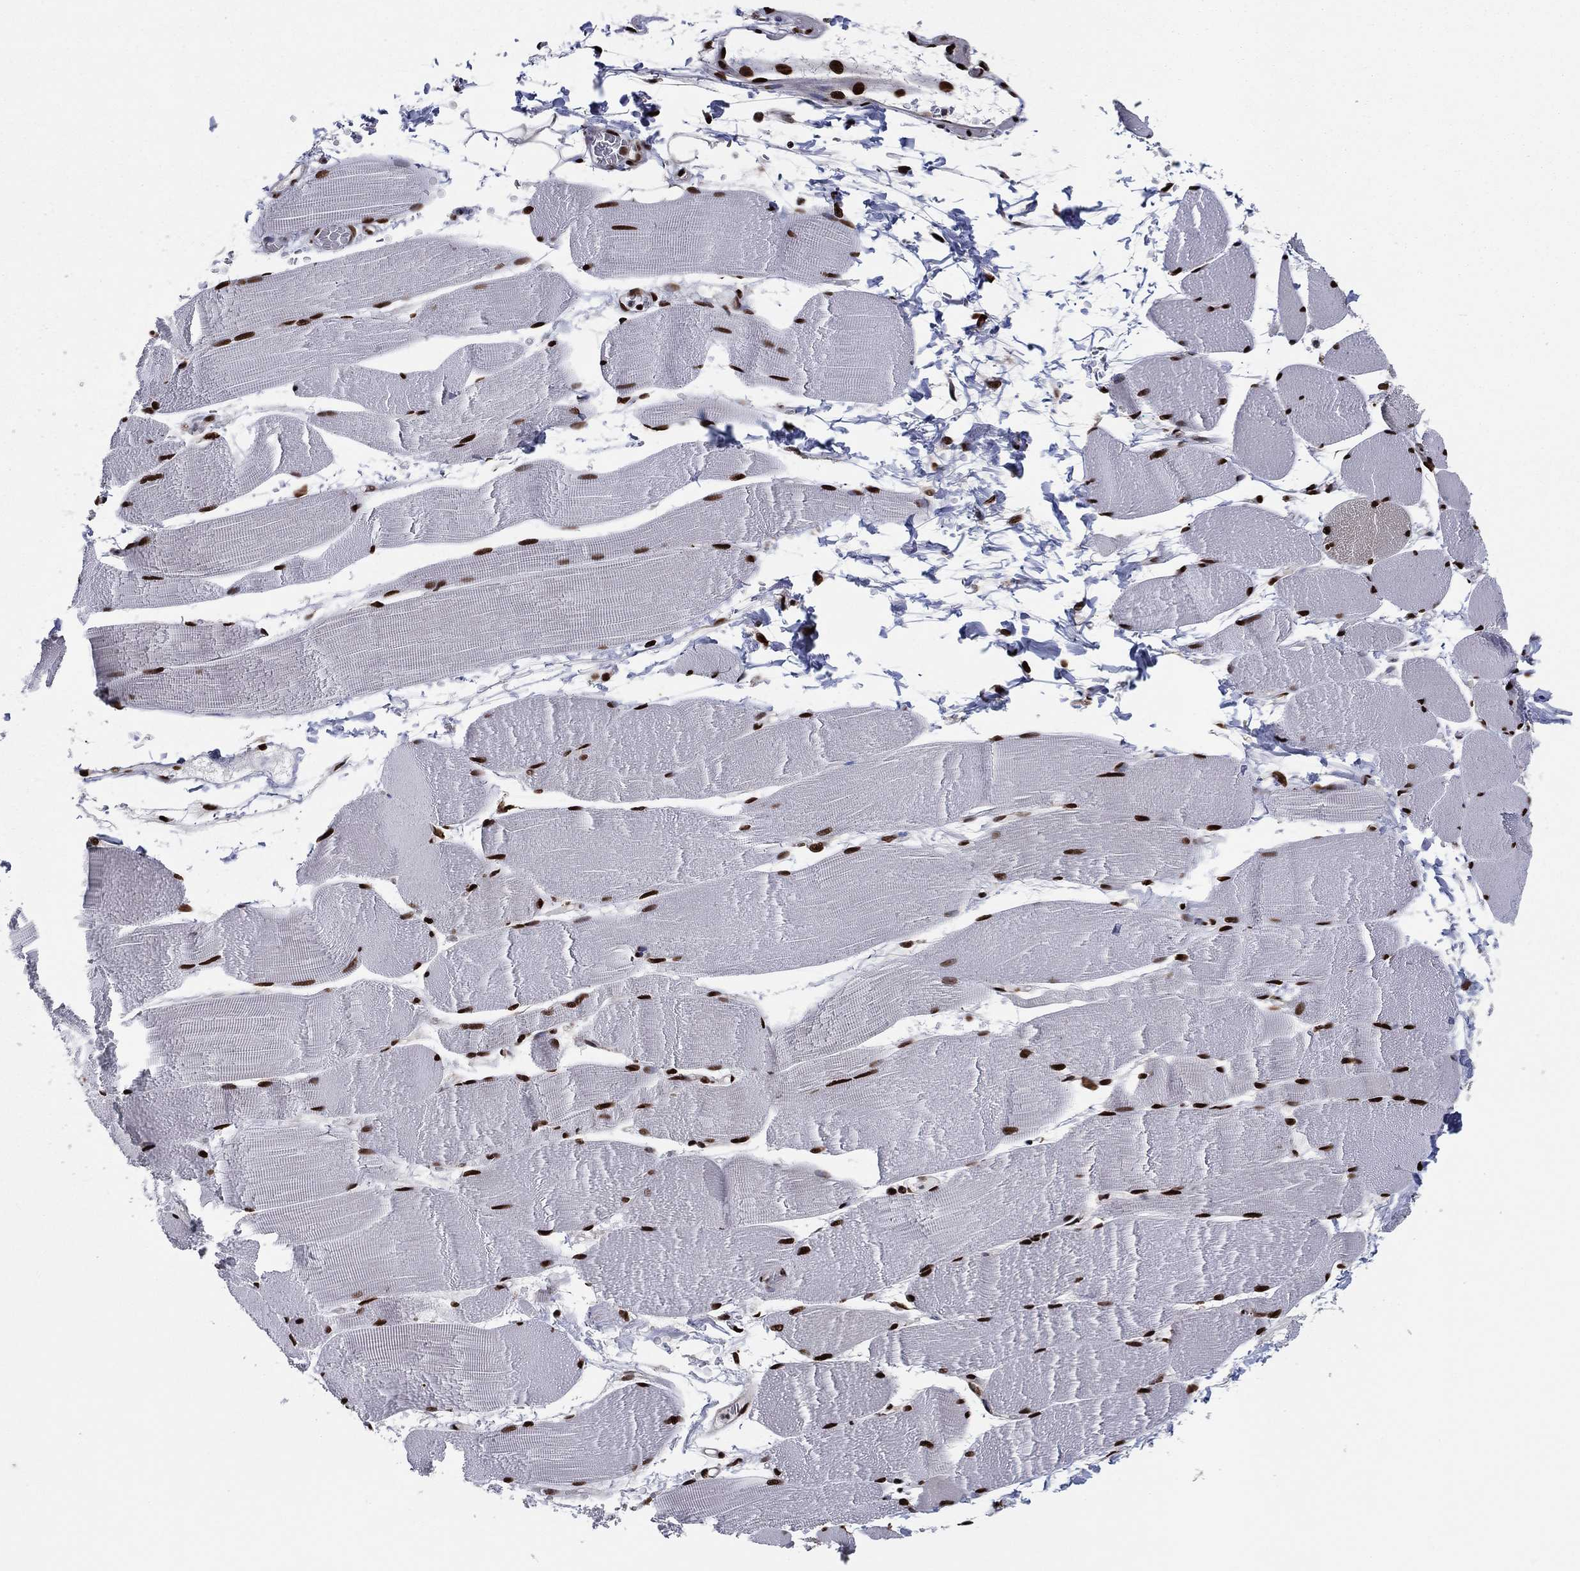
{"staining": {"intensity": "strong", "quantity": ">75%", "location": "nuclear"}, "tissue": "skeletal muscle", "cell_type": "Myocytes", "image_type": "normal", "snomed": [{"axis": "morphology", "description": "Normal tissue, NOS"}, {"axis": "topography", "description": "Skeletal muscle"}], "caption": "Immunohistochemical staining of benign human skeletal muscle shows strong nuclear protein expression in approximately >75% of myocytes.", "gene": "TP53BP1", "patient": {"sex": "male", "age": 56}}